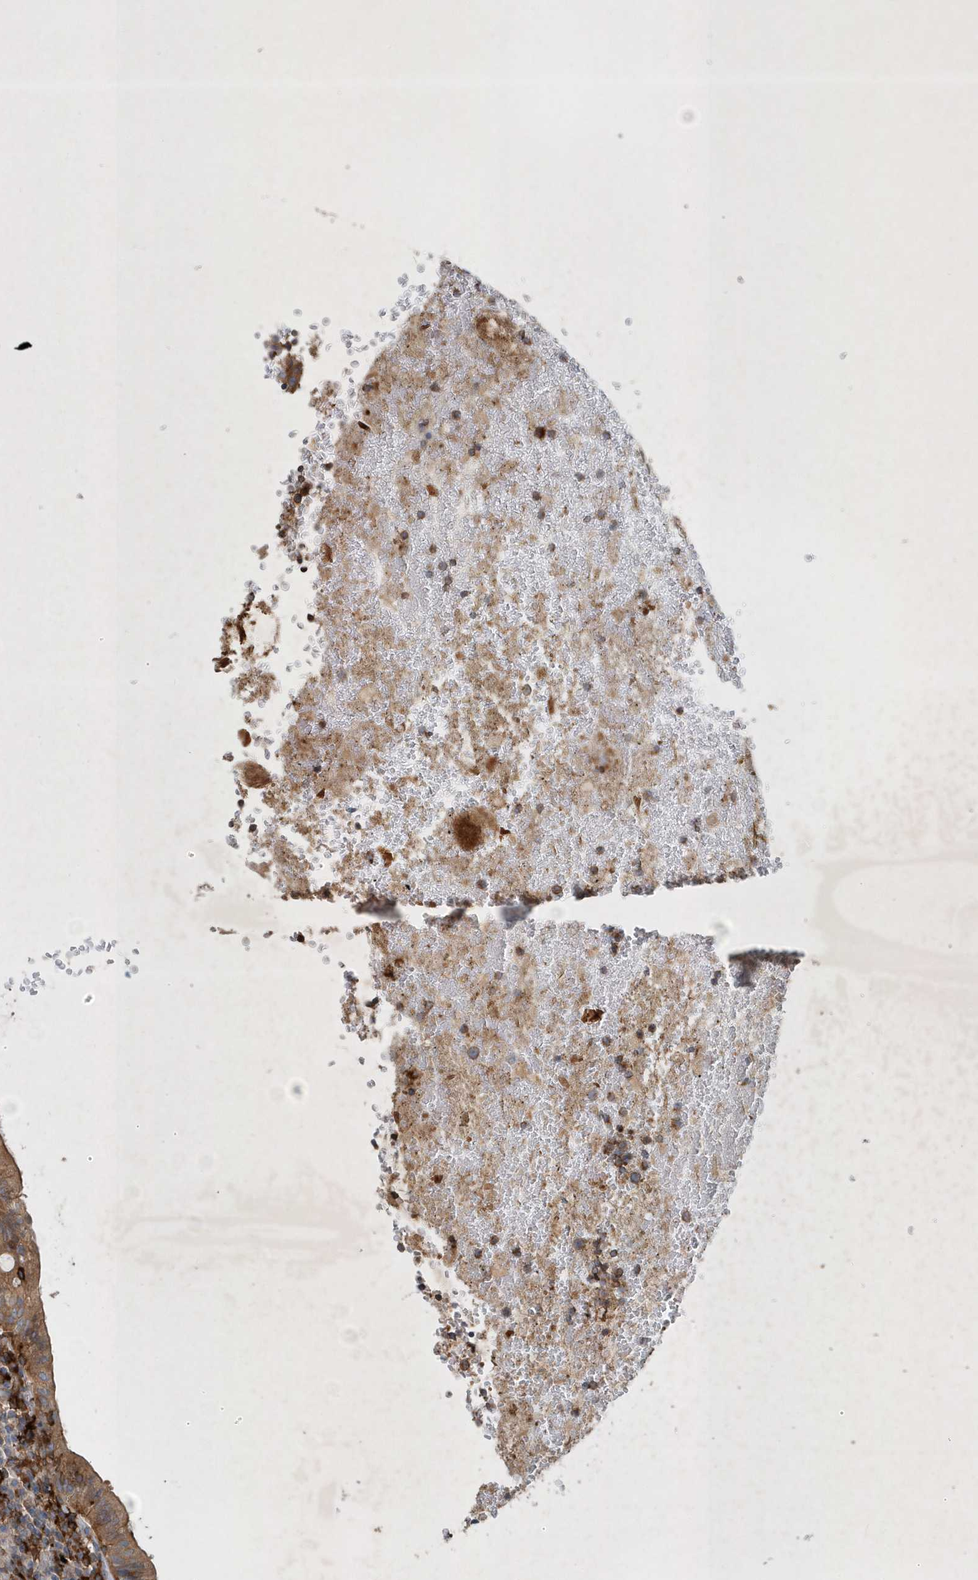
{"staining": {"intensity": "moderate", "quantity": ">75%", "location": "cytoplasmic/membranous"}, "tissue": "appendix", "cell_type": "Glandular cells", "image_type": "normal", "snomed": [{"axis": "morphology", "description": "Normal tissue, NOS"}, {"axis": "topography", "description": "Appendix"}], "caption": "A high-resolution photomicrograph shows IHC staining of normal appendix, which displays moderate cytoplasmic/membranous positivity in about >75% of glandular cells.", "gene": "P2RY10", "patient": {"sex": "male", "age": 8}}